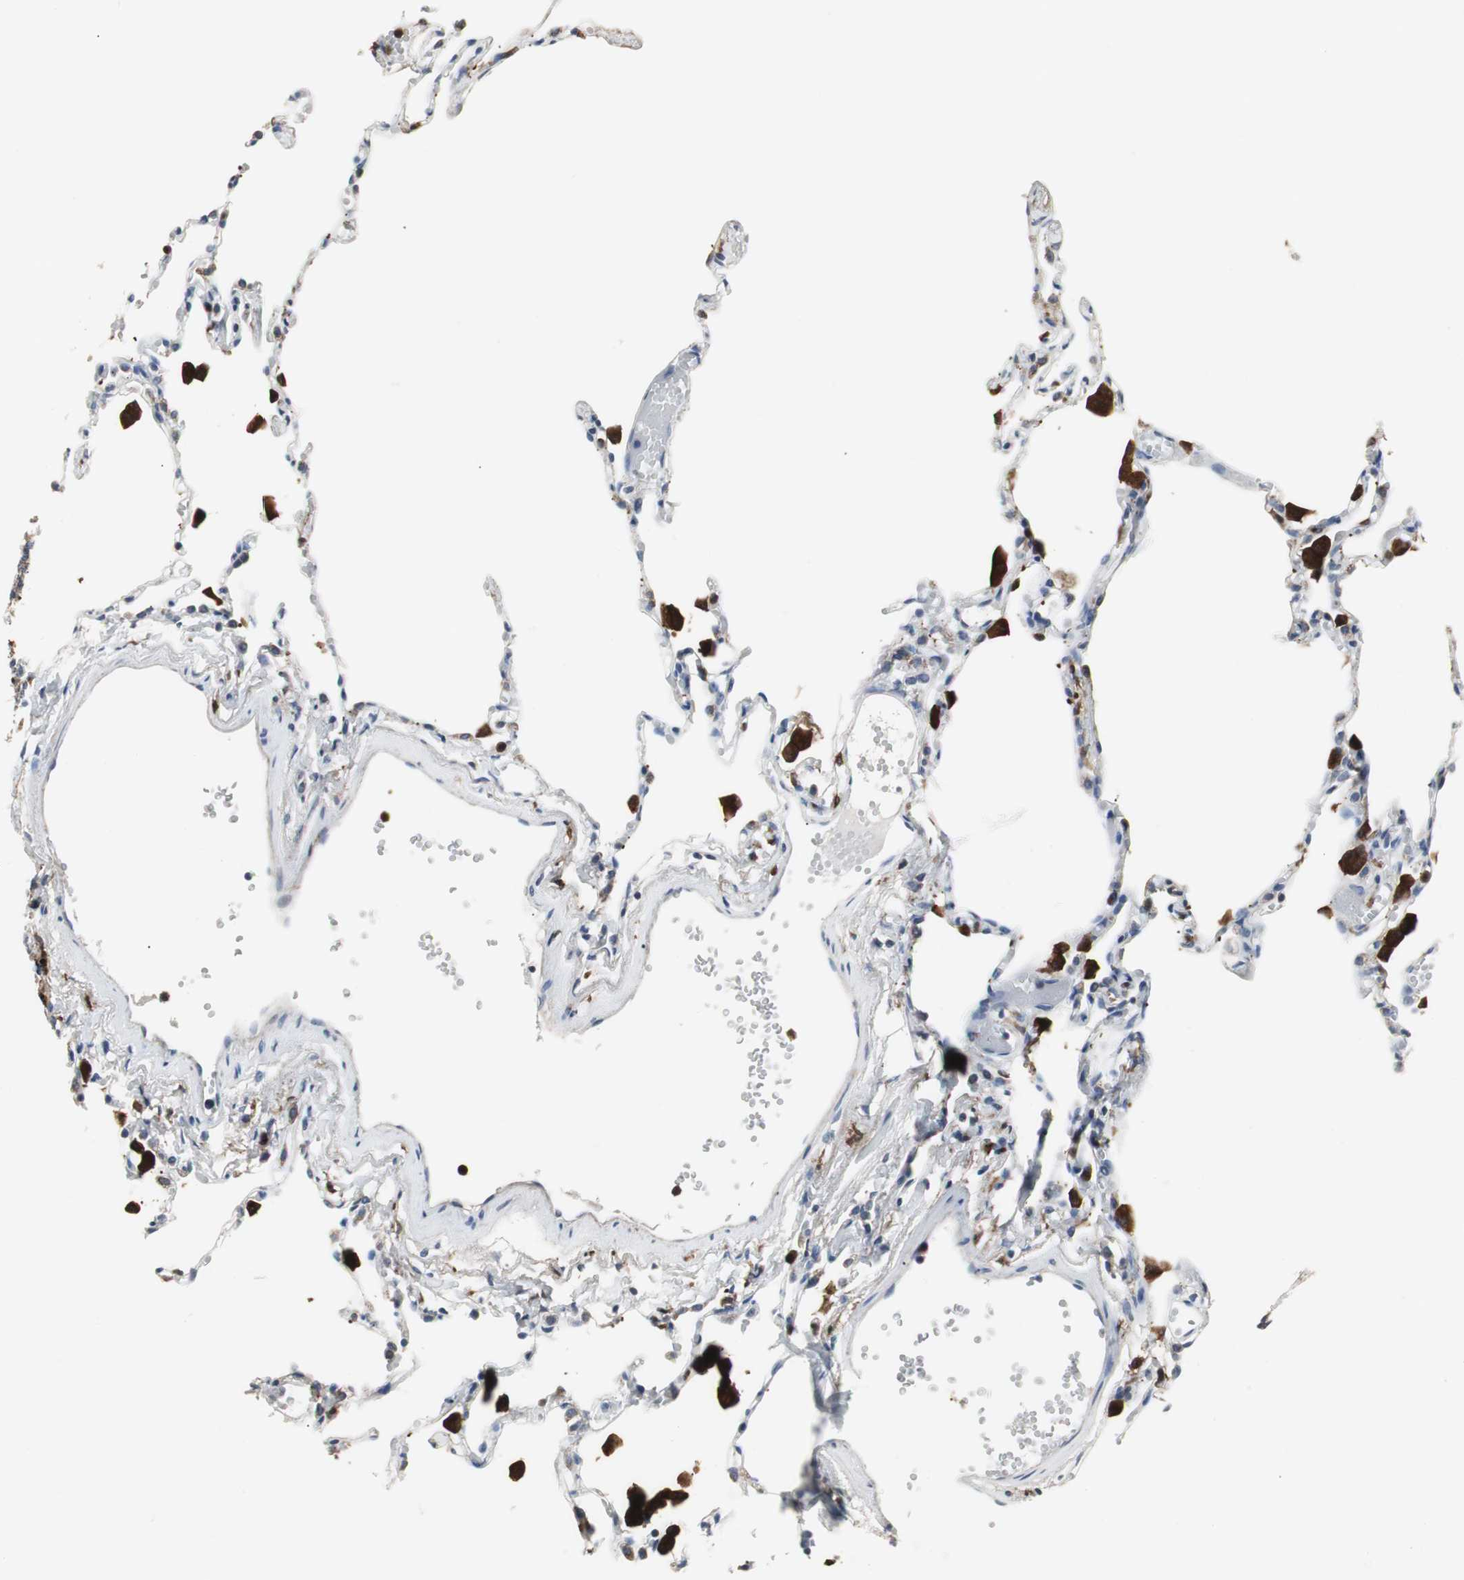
{"staining": {"intensity": "negative", "quantity": "none", "location": "none"}, "tissue": "lung", "cell_type": "Alveolar cells", "image_type": "normal", "snomed": [{"axis": "morphology", "description": "Normal tissue, NOS"}, {"axis": "topography", "description": "Lung"}], "caption": "Alveolar cells are negative for brown protein staining in benign lung. (Stains: DAB (3,3'-diaminobenzidine) immunohistochemistry with hematoxylin counter stain, Microscopy: brightfield microscopy at high magnification).", "gene": "NCF2", "patient": {"sex": "female", "age": 49}}